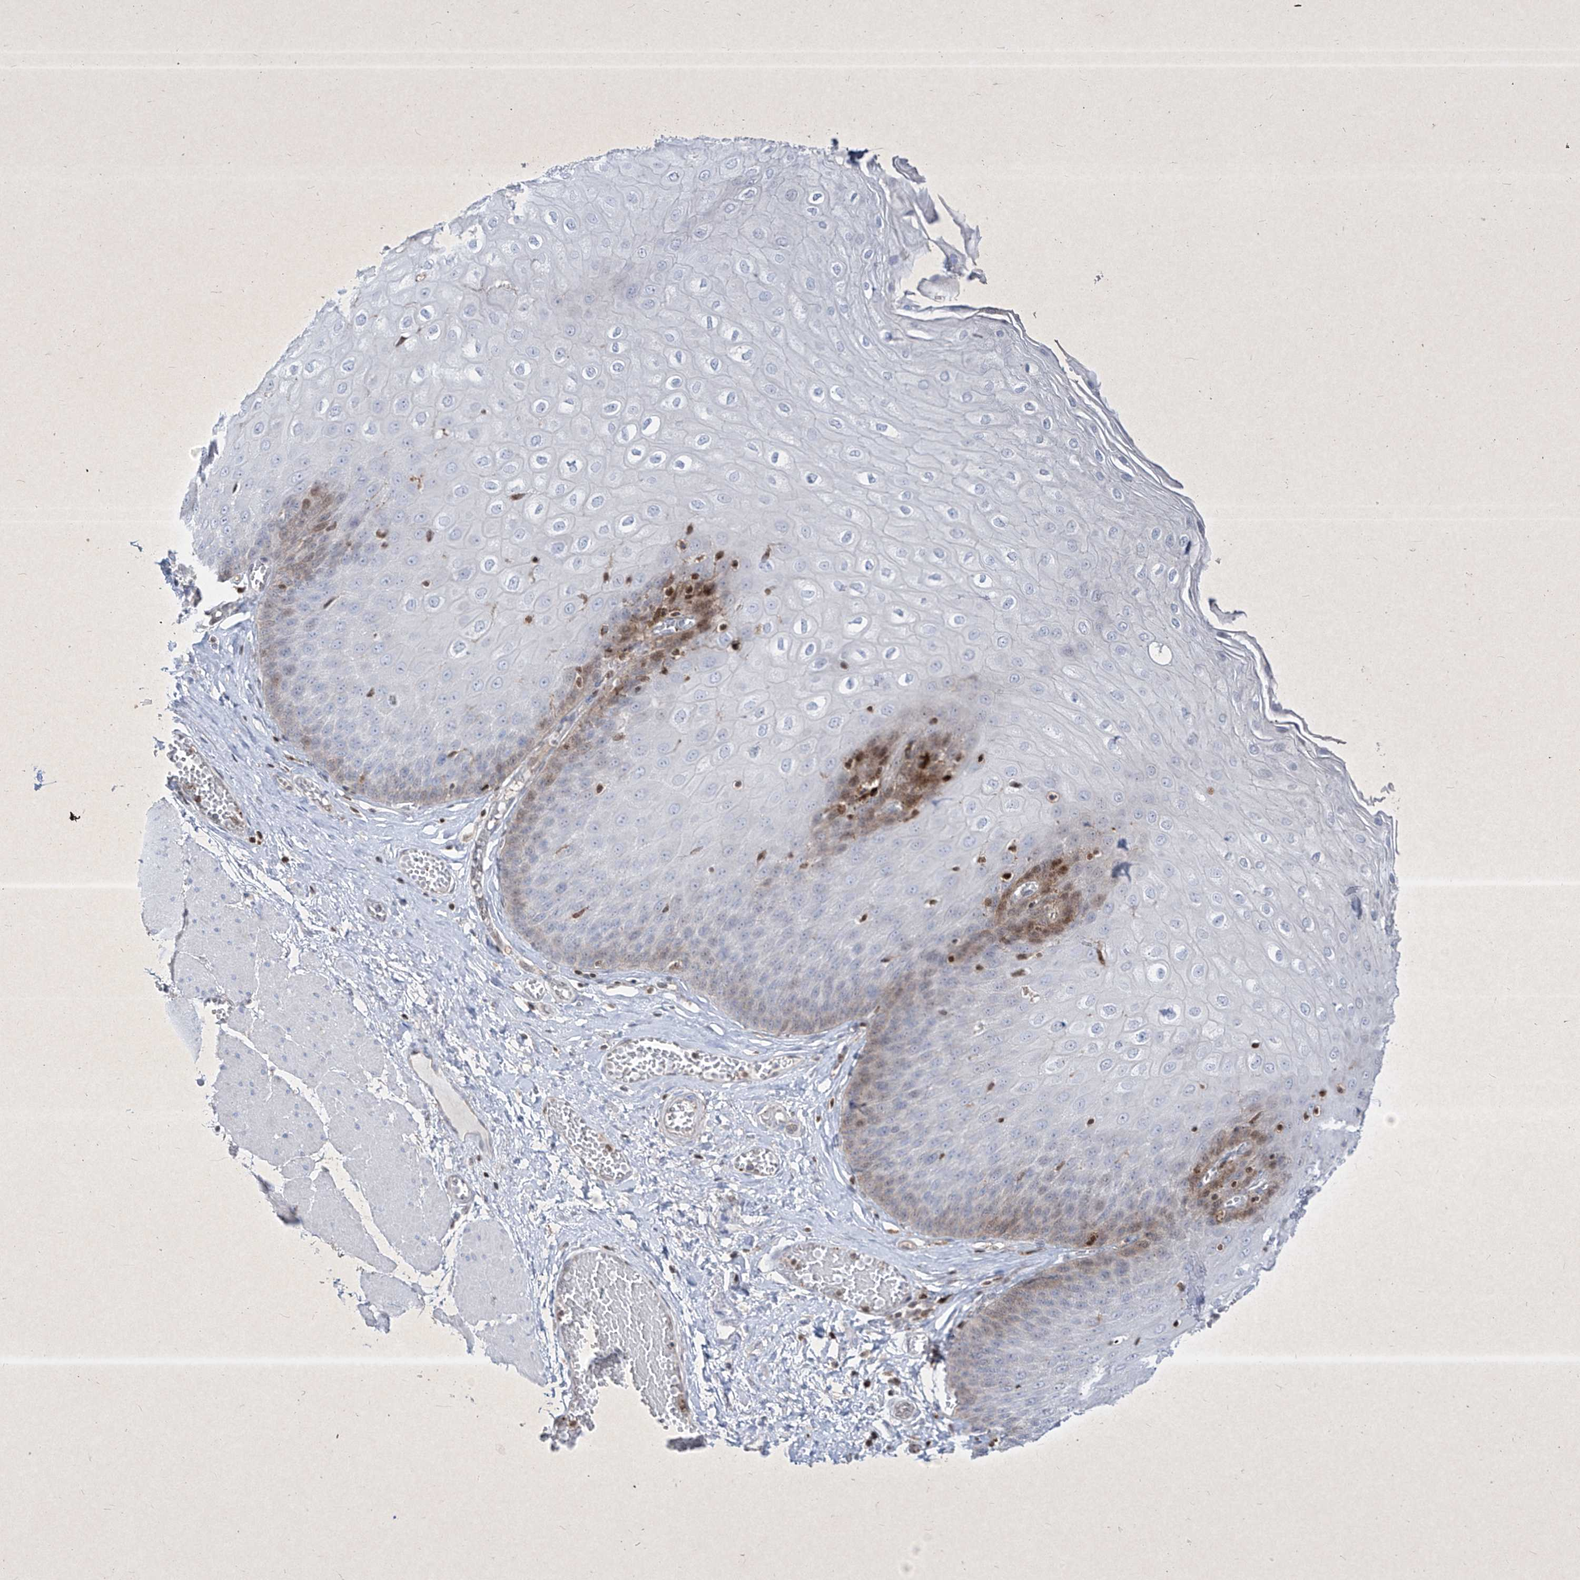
{"staining": {"intensity": "moderate", "quantity": "<25%", "location": "cytoplasmic/membranous,nuclear"}, "tissue": "esophagus", "cell_type": "Squamous epithelial cells", "image_type": "normal", "snomed": [{"axis": "morphology", "description": "Normal tissue, NOS"}, {"axis": "topography", "description": "Esophagus"}], "caption": "Normal esophagus demonstrates moderate cytoplasmic/membranous,nuclear positivity in about <25% of squamous epithelial cells.", "gene": "PSMB10", "patient": {"sex": "male", "age": 60}}